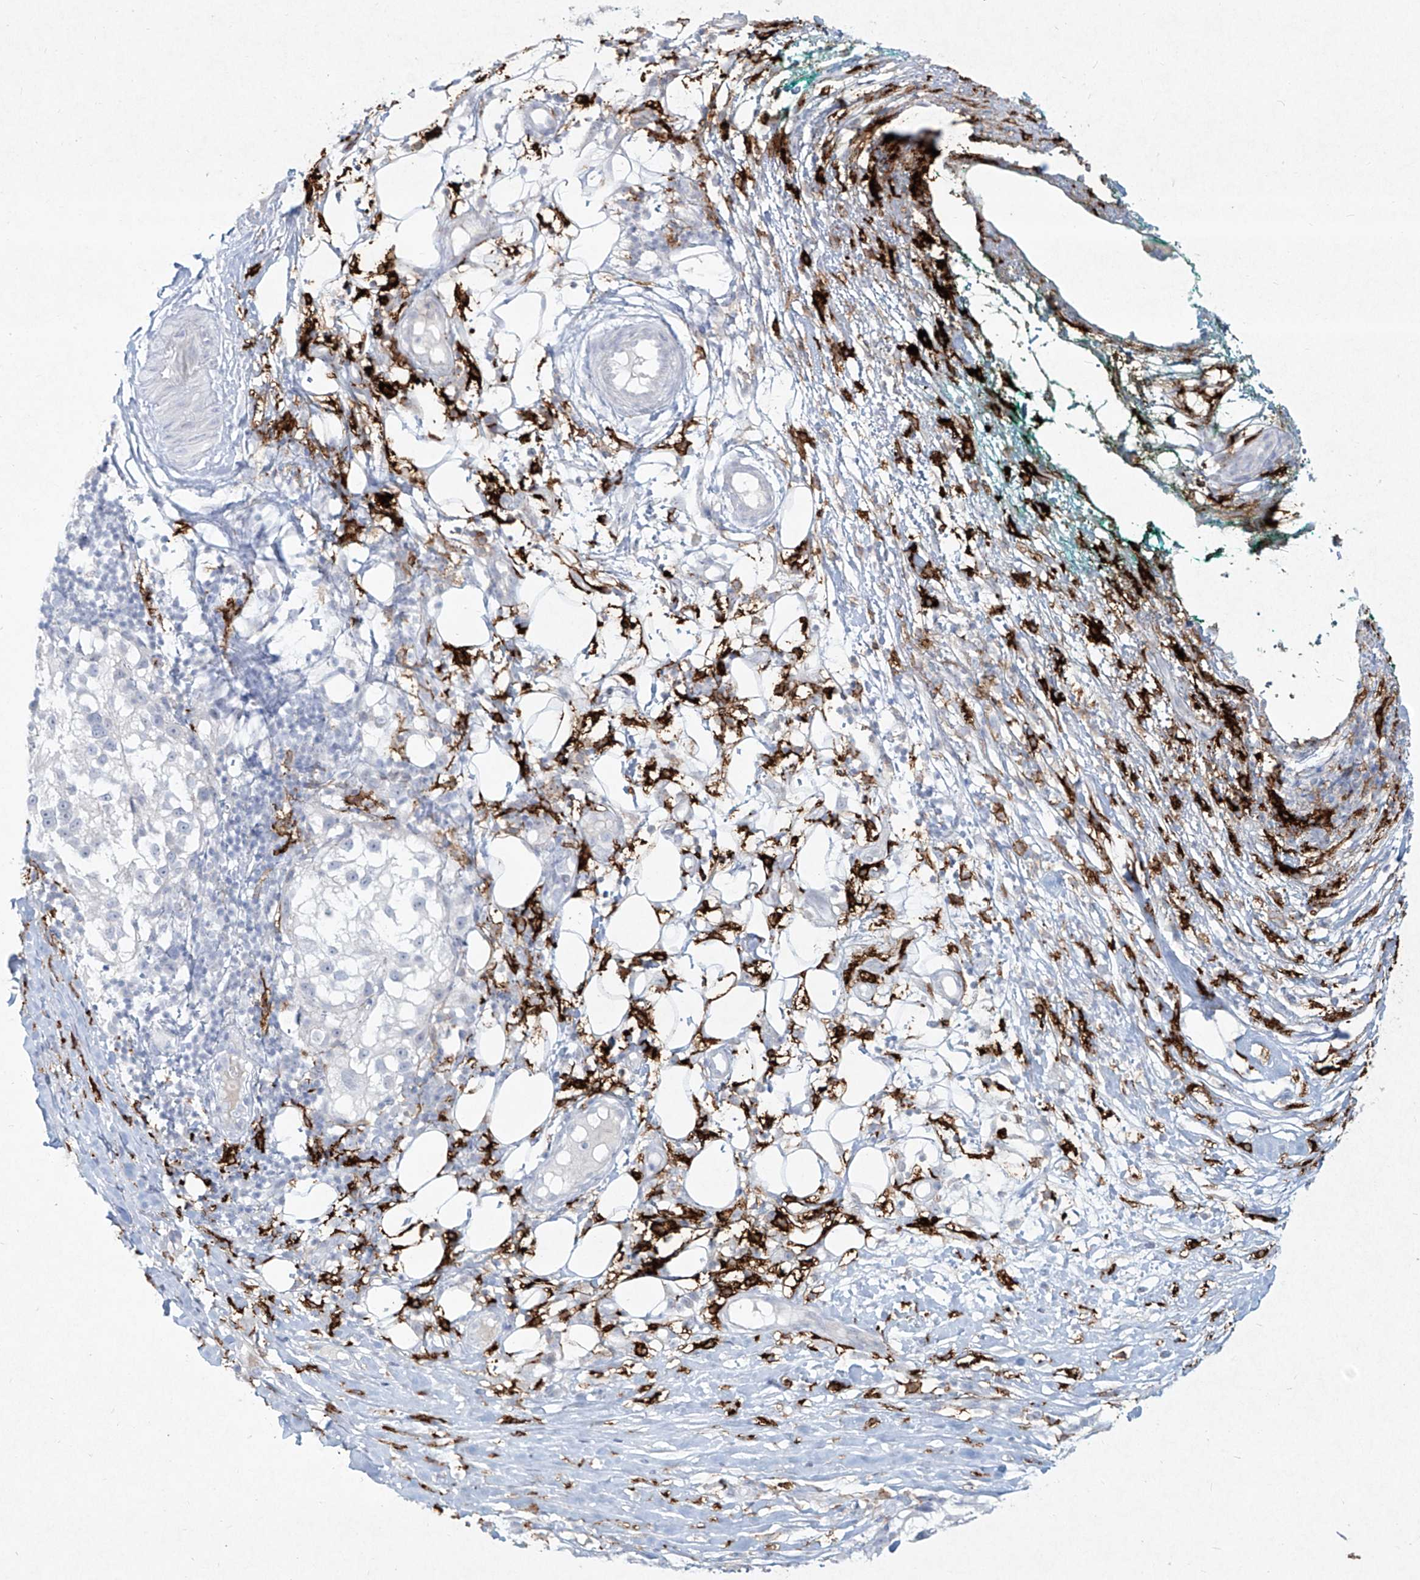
{"staining": {"intensity": "negative", "quantity": "none", "location": "none"}, "tissue": "melanoma", "cell_type": "Tumor cells", "image_type": "cancer", "snomed": [{"axis": "morphology", "description": "Necrosis, NOS"}, {"axis": "morphology", "description": "Malignant melanoma, NOS"}, {"axis": "topography", "description": "Skin"}], "caption": "The photomicrograph exhibits no significant expression in tumor cells of malignant melanoma.", "gene": "CD209", "patient": {"sex": "female", "age": 87}}